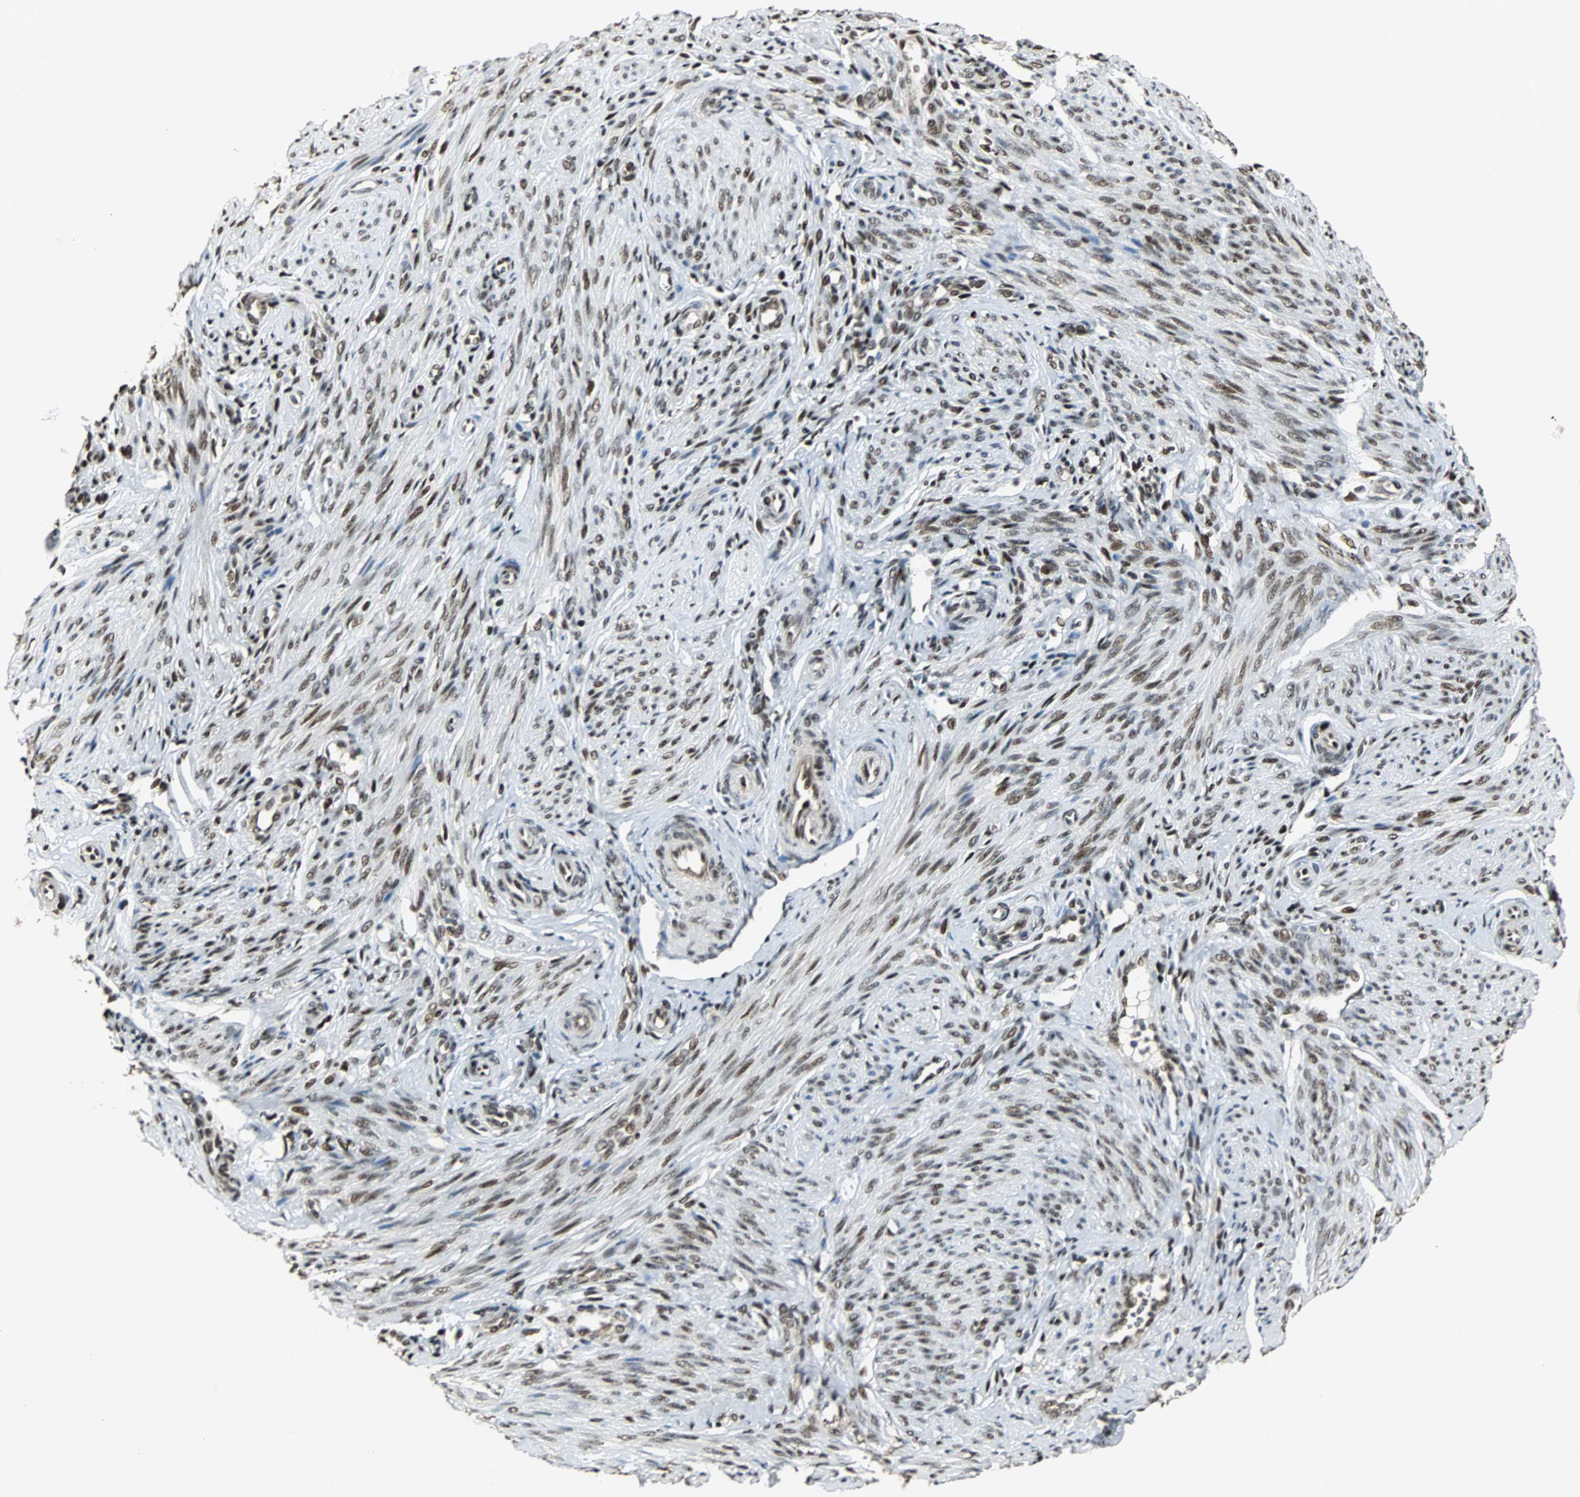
{"staining": {"intensity": "strong", "quantity": ">75%", "location": "nuclear"}, "tissue": "endometrium", "cell_type": "Cells in endometrial stroma", "image_type": "normal", "snomed": [{"axis": "morphology", "description": "Normal tissue, NOS"}, {"axis": "topography", "description": "Endometrium"}], "caption": "IHC of unremarkable endometrium displays high levels of strong nuclear staining in about >75% of cells in endometrial stroma.", "gene": "TAF5", "patient": {"sex": "female", "age": 27}}